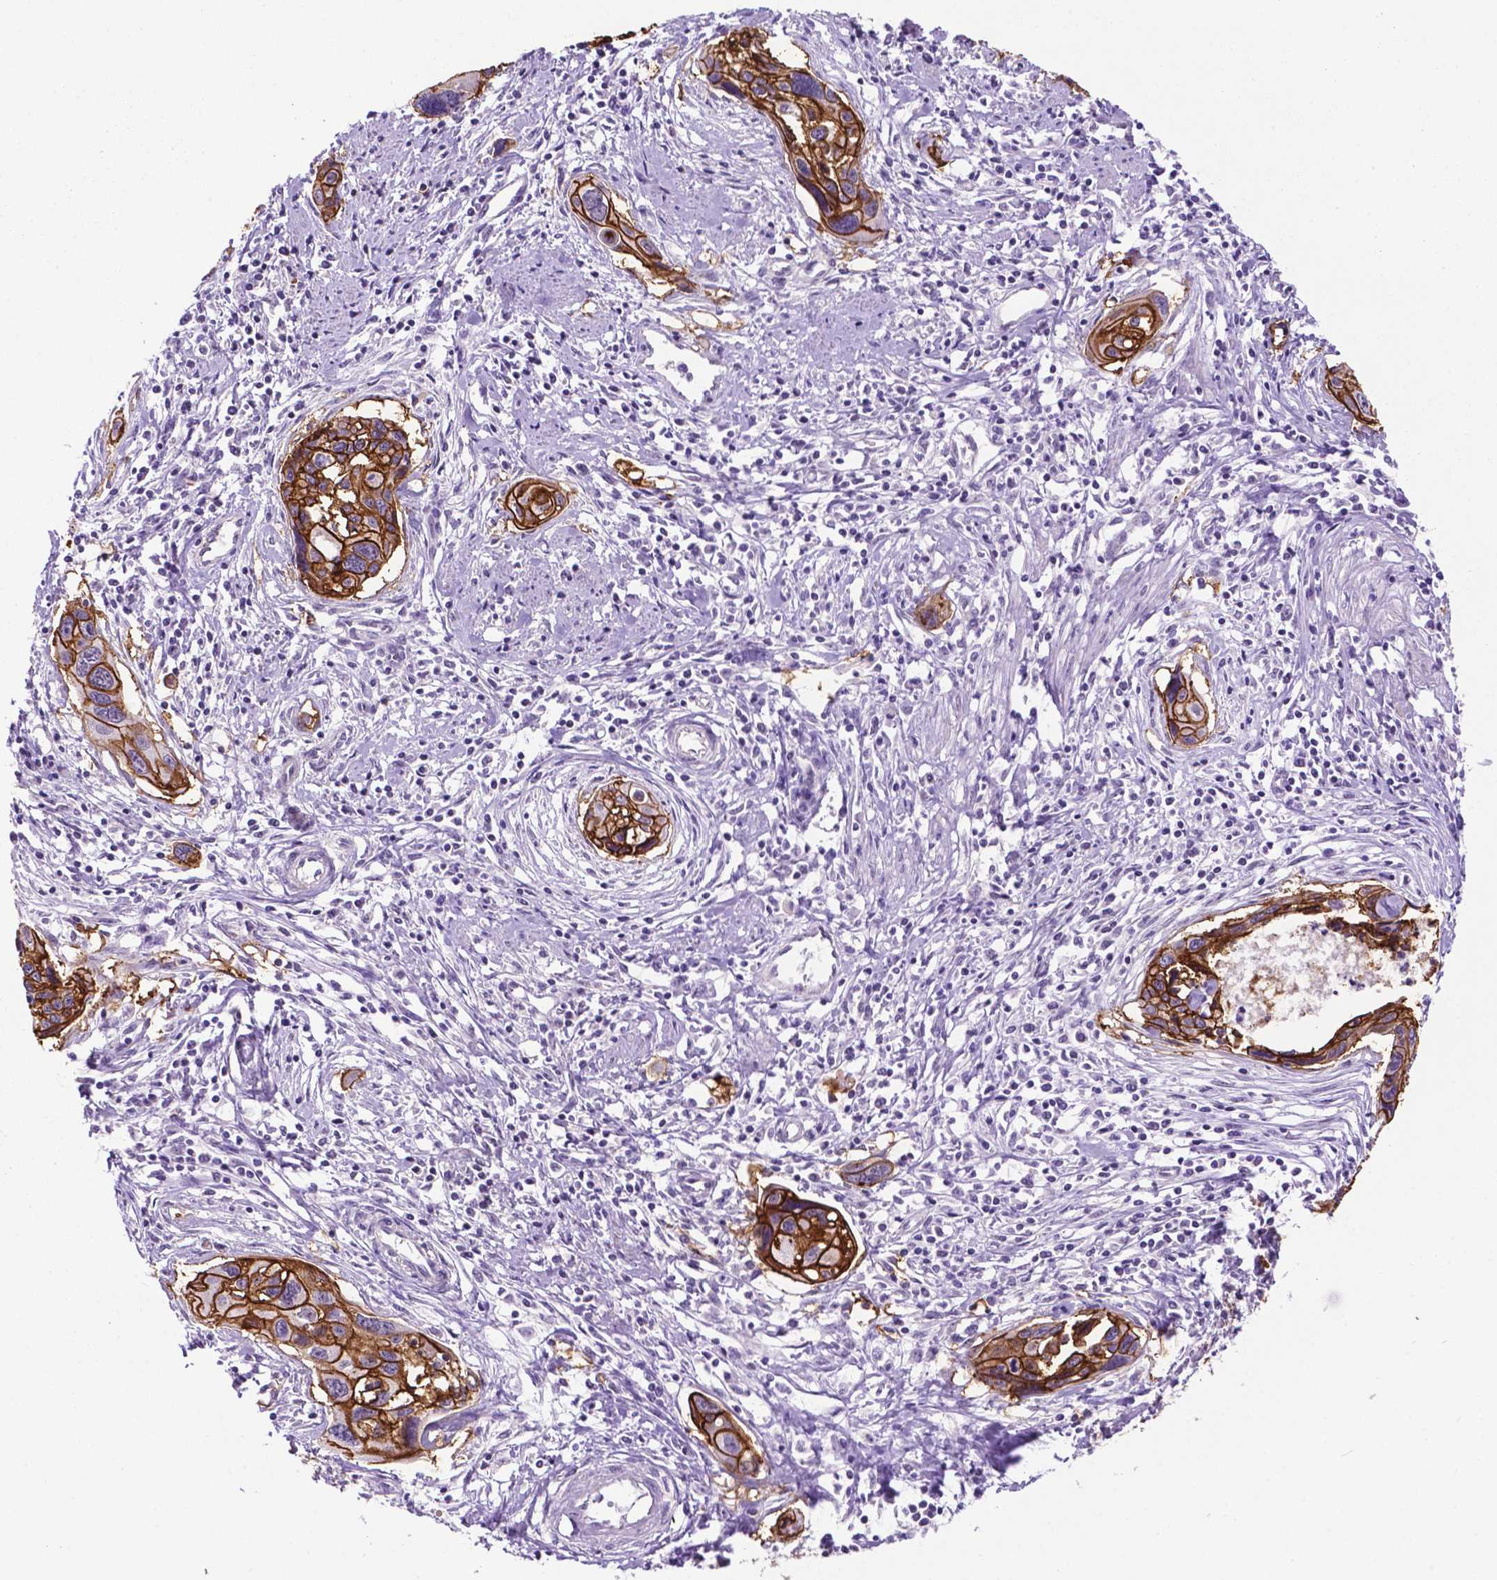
{"staining": {"intensity": "strong", "quantity": ">75%", "location": "cytoplasmic/membranous"}, "tissue": "cervical cancer", "cell_type": "Tumor cells", "image_type": "cancer", "snomed": [{"axis": "morphology", "description": "Squamous cell carcinoma, NOS"}, {"axis": "topography", "description": "Cervix"}], "caption": "Protein expression analysis of squamous cell carcinoma (cervical) reveals strong cytoplasmic/membranous staining in approximately >75% of tumor cells.", "gene": "TACSTD2", "patient": {"sex": "female", "age": 31}}